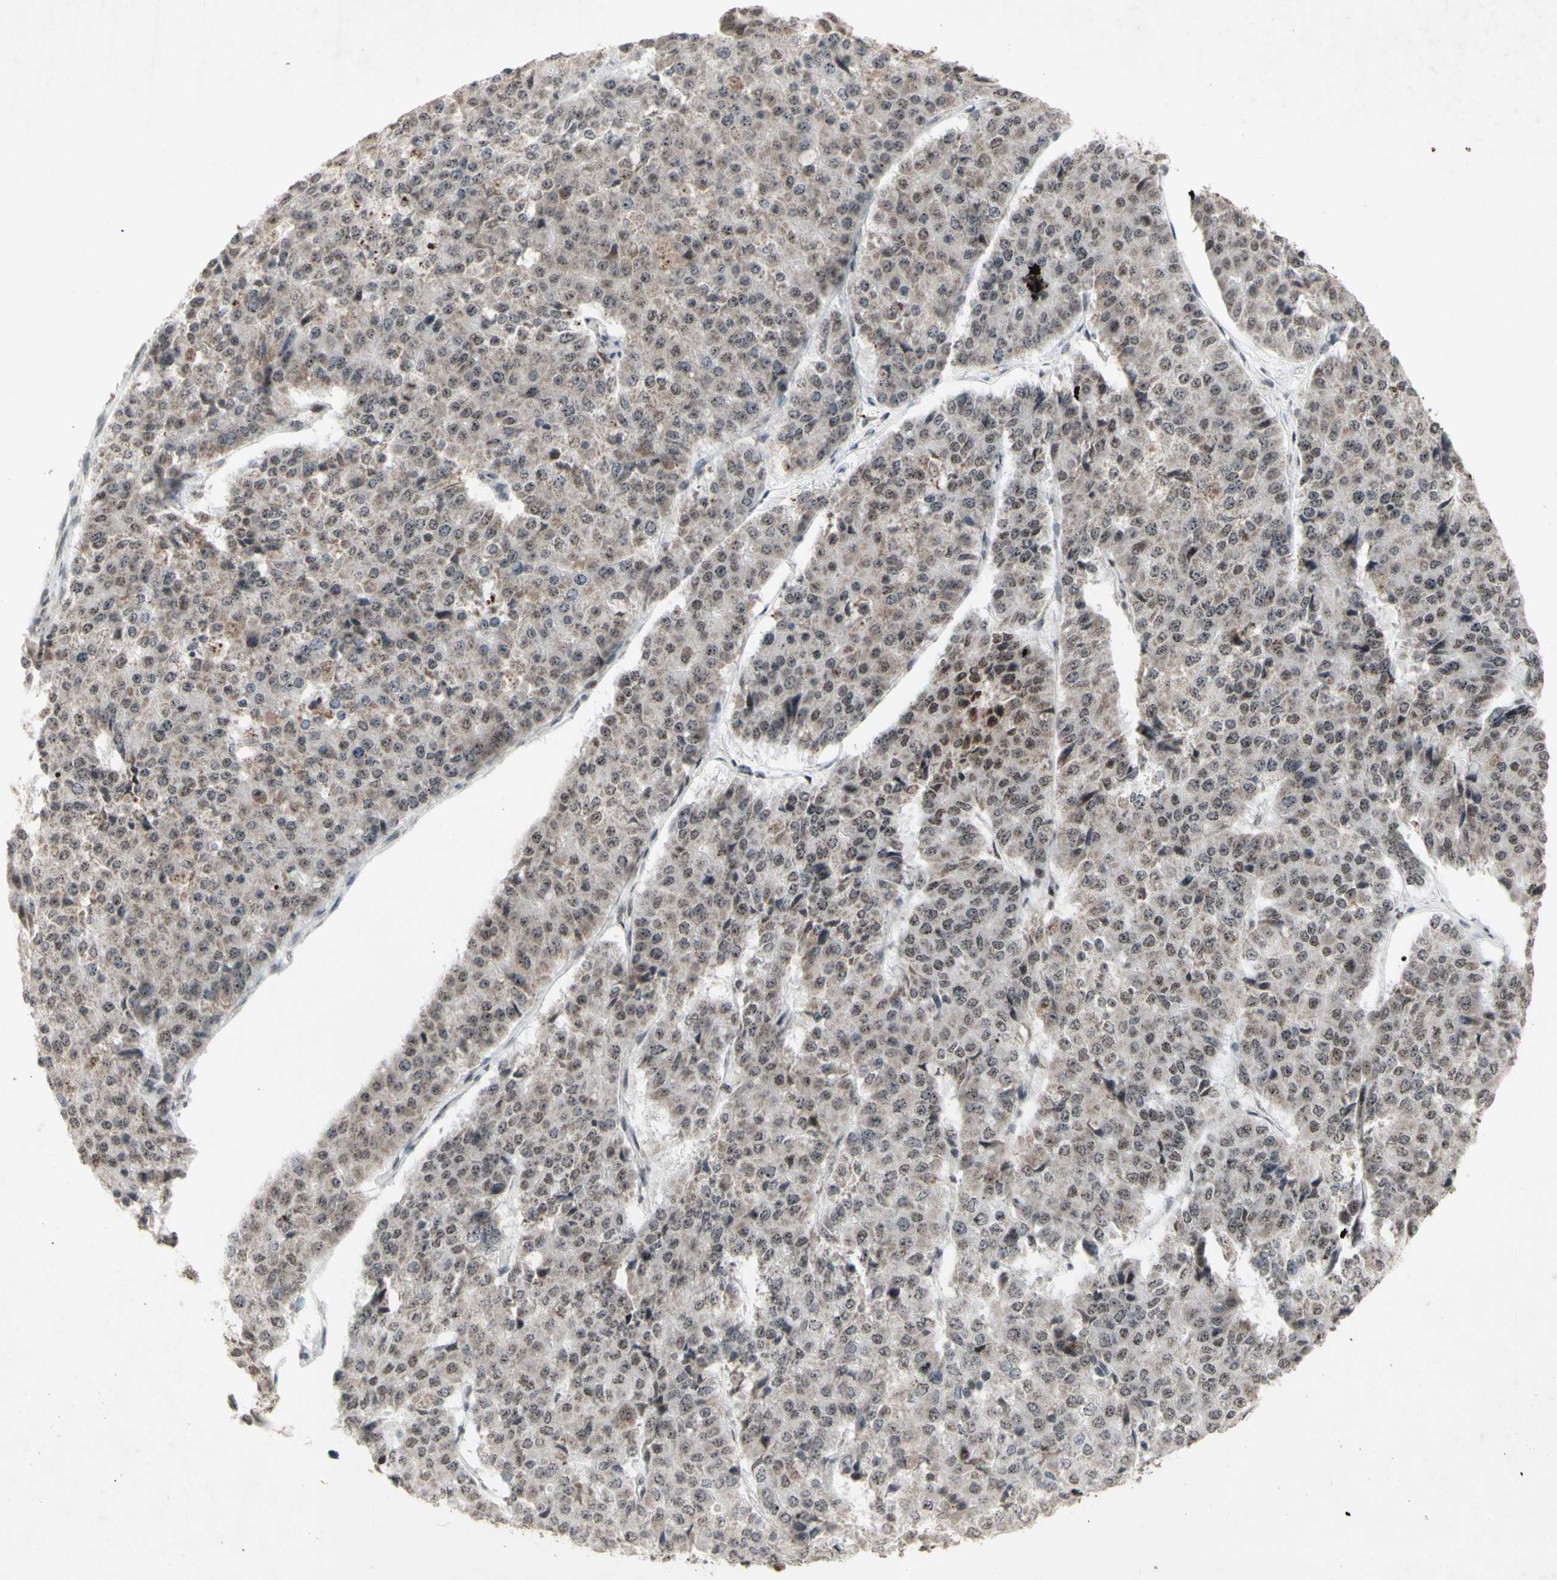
{"staining": {"intensity": "moderate", "quantity": ">75%", "location": "nuclear"}, "tissue": "pancreatic cancer", "cell_type": "Tumor cells", "image_type": "cancer", "snomed": [{"axis": "morphology", "description": "Adenocarcinoma, NOS"}, {"axis": "topography", "description": "Pancreas"}], "caption": "IHC staining of pancreatic cancer, which demonstrates medium levels of moderate nuclear staining in approximately >75% of tumor cells indicating moderate nuclear protein staining. The staining was performed using DAB (3,3'-diaminobenzidine) (brown) for protein detection and nuclei were counterstained in hematoxylin (blue).", "gene": "CENPB", "patient": {"sex": "male", "age": 50}}